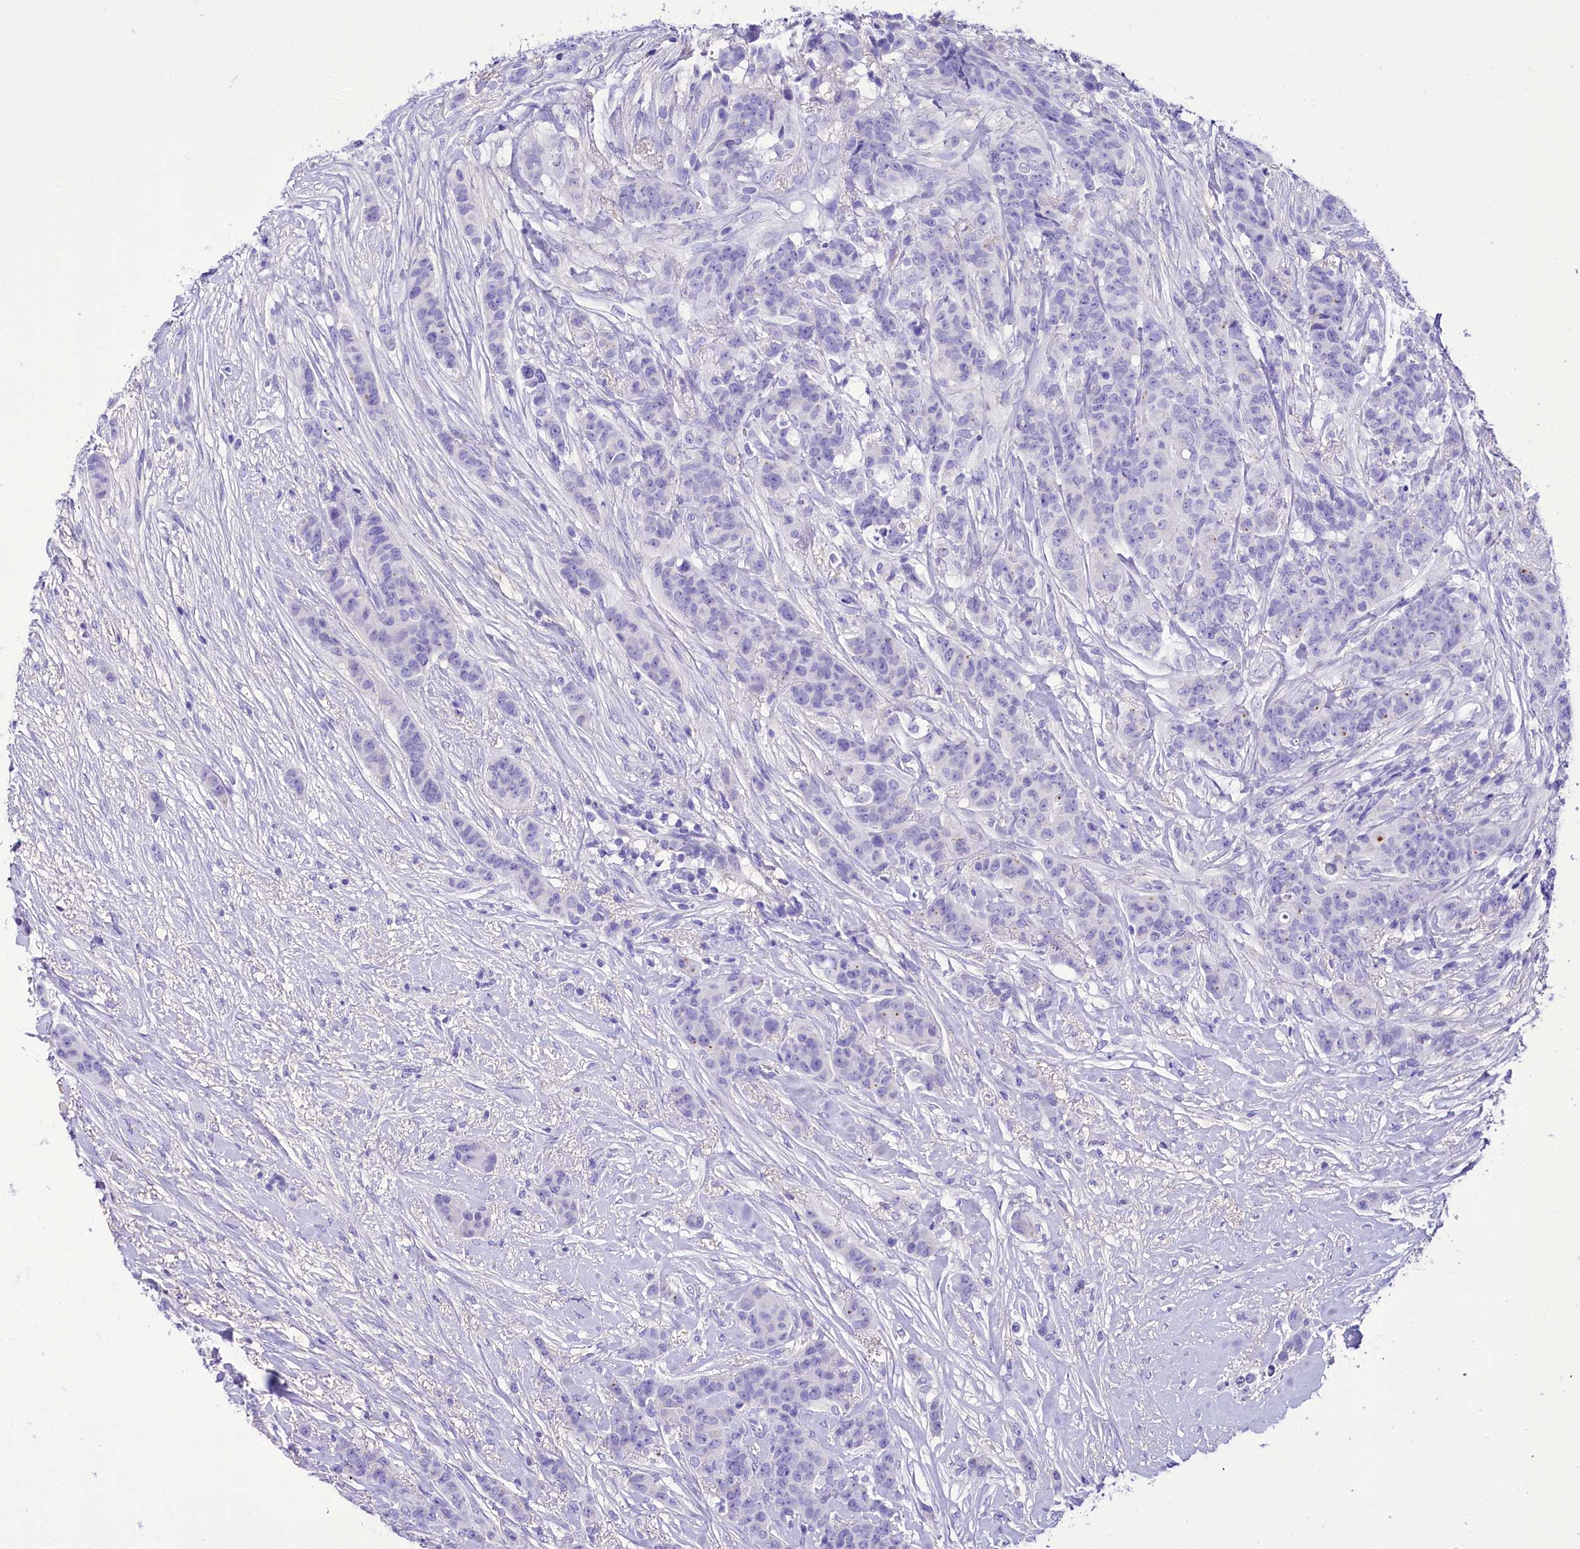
{"staining": {"intensity": "negative", "quantity": "none", "location": "none"}, "tissue": "breast cancer", "cell_type": "Tumor cells", "image_type": "cancer", "snomed": [{"axis": "morphology", "description": "Duct carcinoma"}, {"axis": "topography", "description": "Breast"}], "caption": "Intraductal carcinoma (breast) was stained to show a protein in brown. There is no significant positivity in tumor cells.", "gene": "TTC36", "patient": {"sex": "female", "age": 40}}